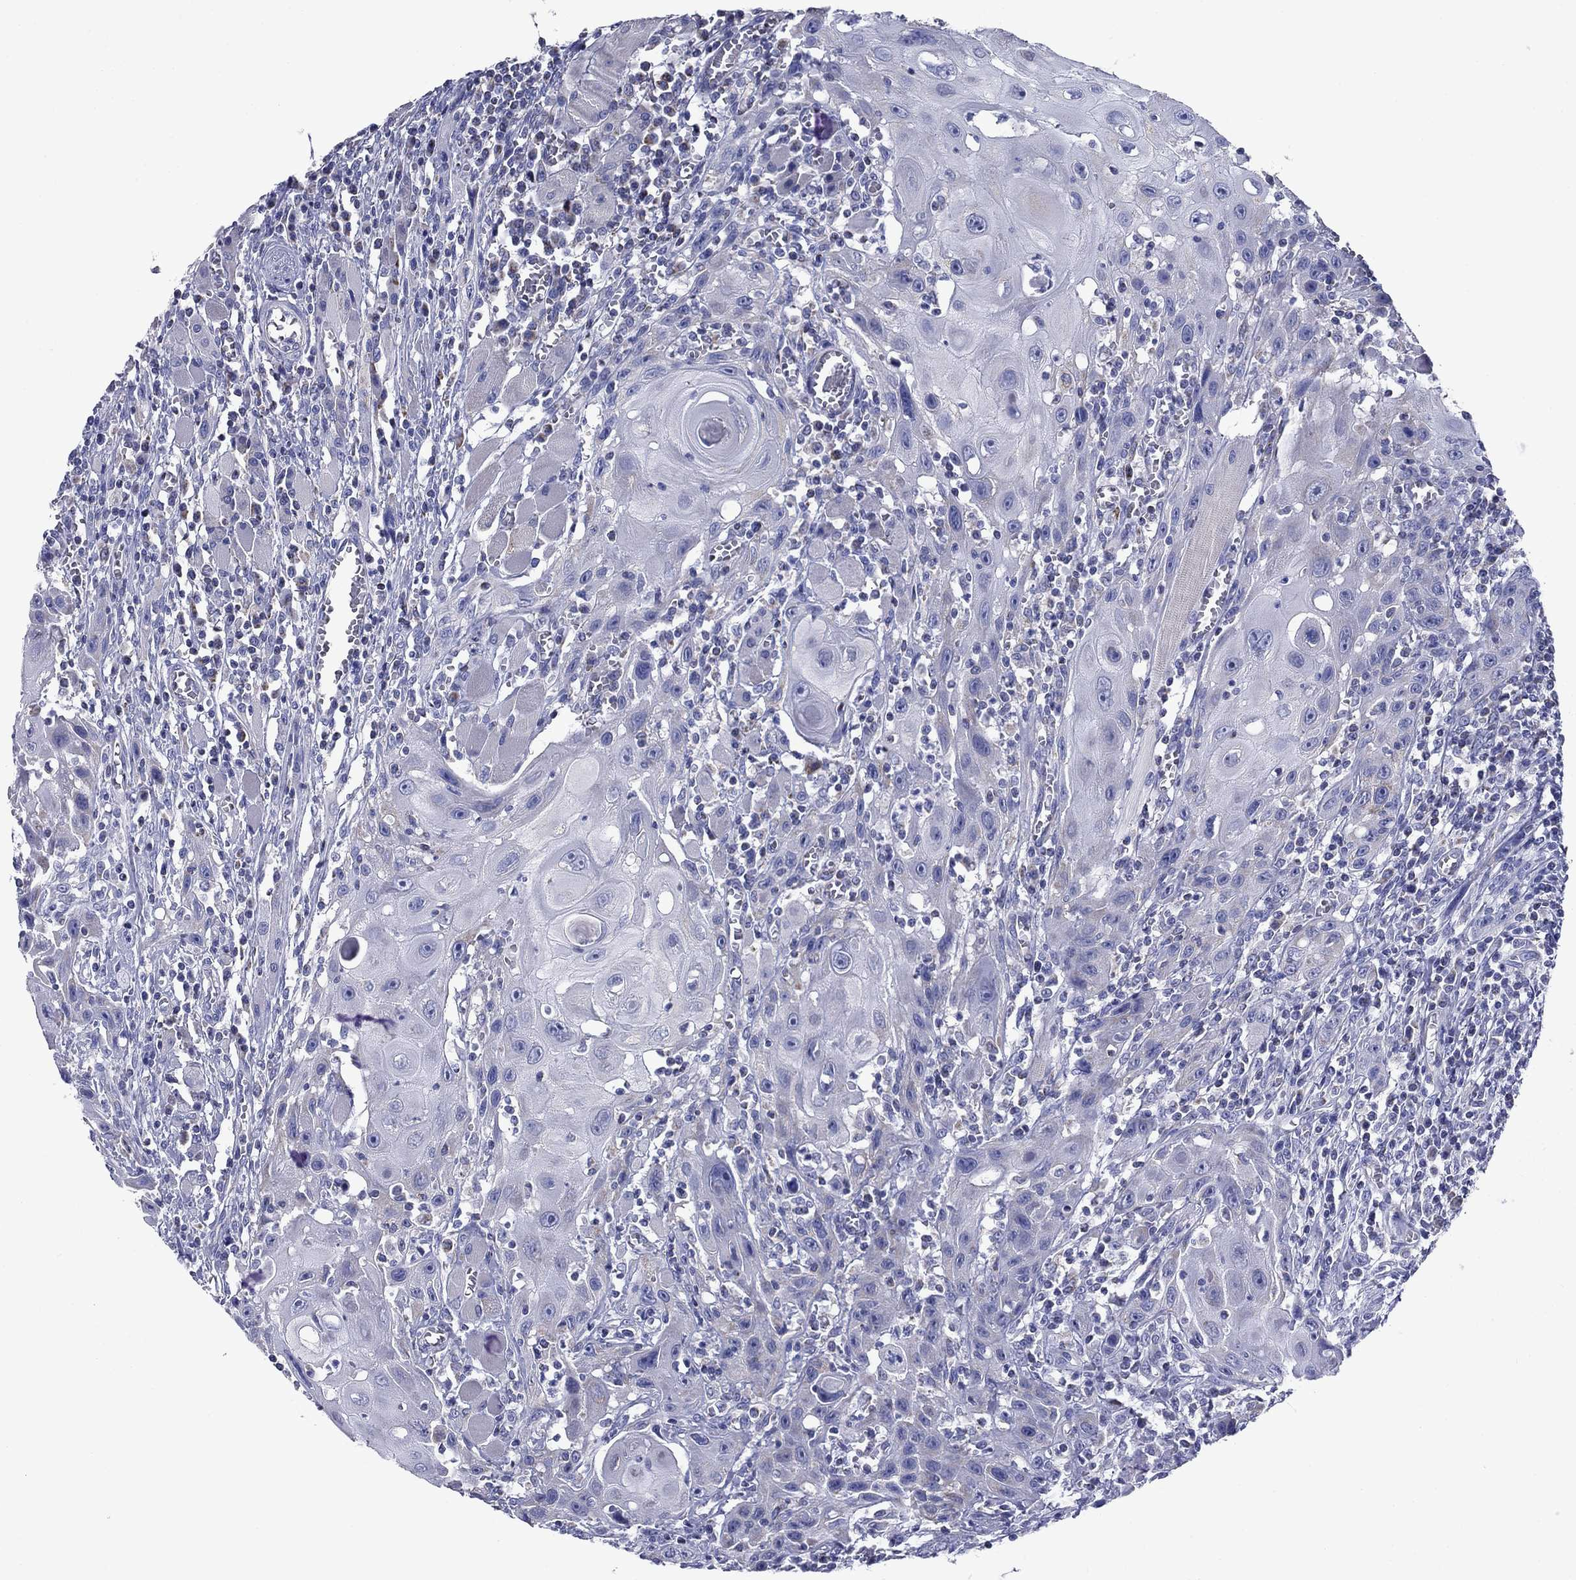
{"staining": {"intensity": "negative", "quantity": "none", "location": "none"}, "tissue": "head and neck cancer", "cell_type": "Tumor cells", "image_type": "cancer", "snomed": [{"axis": "morphology", "description": "Normal tissue, NOS"}, {"axis": "morphology", "description": "Squamous cell carcinoma, NOS"}, {"axis": "topography", "description": "Oral tissue"}, {"axis": "topography", "description": "Head-Neck"}], "caption": "Human head and neck cancer stained for a protein using immunohistochemistry (IHC) reveals no staining in tumor cells.", "gene": "ACADSB", "patient": {"sex": "male", "age": 71}}